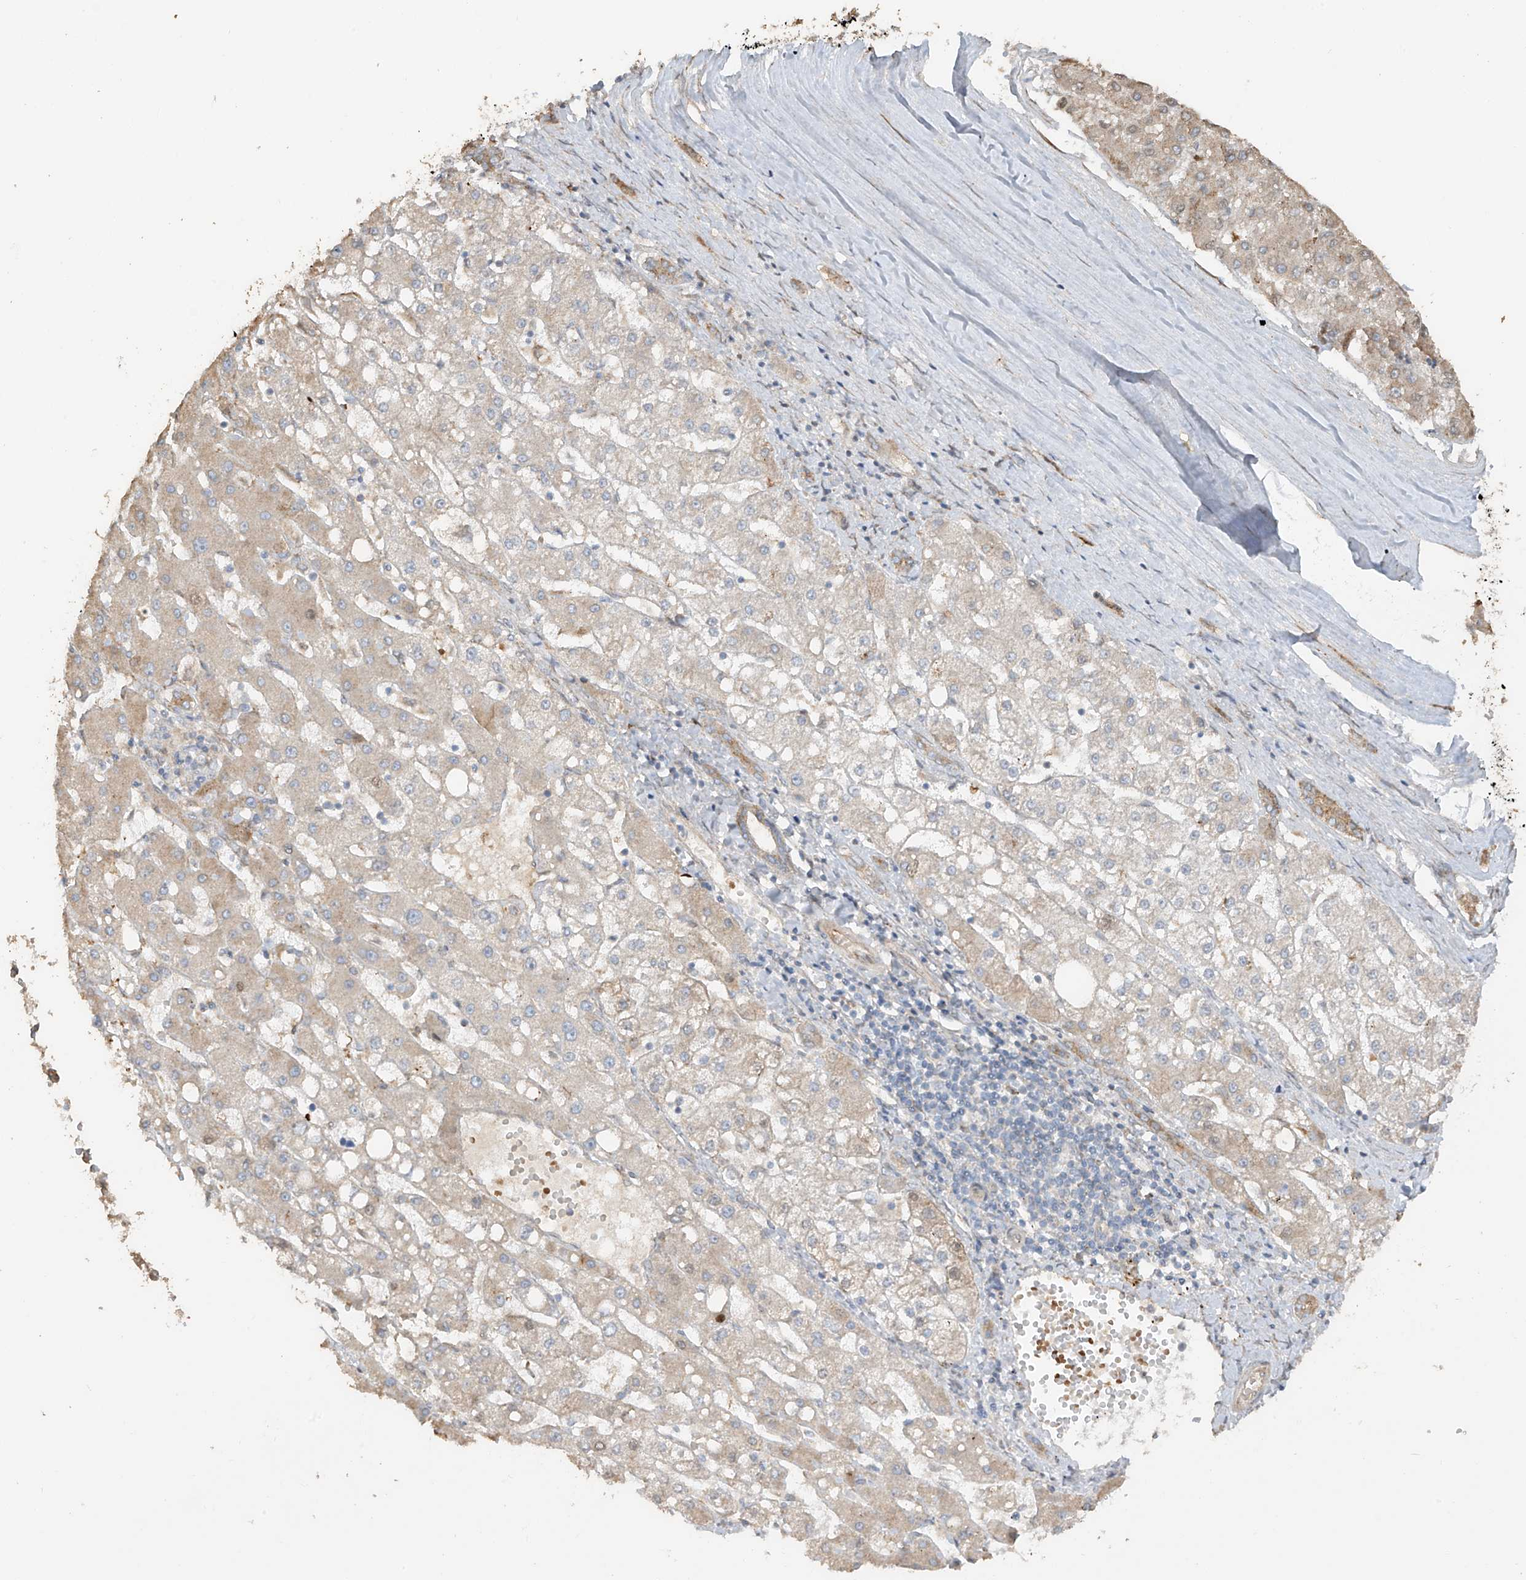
{"staining": {"intensity": "weak", "quantity": "25%-75%", "location": "cytoplasmic/membranous"}, "tissue": "liver cancer", "cell_type": "Tumor cells", "image_type": "cancer", "snomed": [{"axis": "morphology", "description": "Carcinoma, Hepatocellular, NOS"}, {"axis": "topography", "description": "Liver"}], "caption": "This micrograph demonstrates liver cancer stained with IHC to label a protein in brown. The cytoplasmic/membranous of tumor cells show weak positivity for the protein. Nuclei are counter-stained blue.", "gene": "ABTB1", "patient": {"sex": "male", "age": 67}}